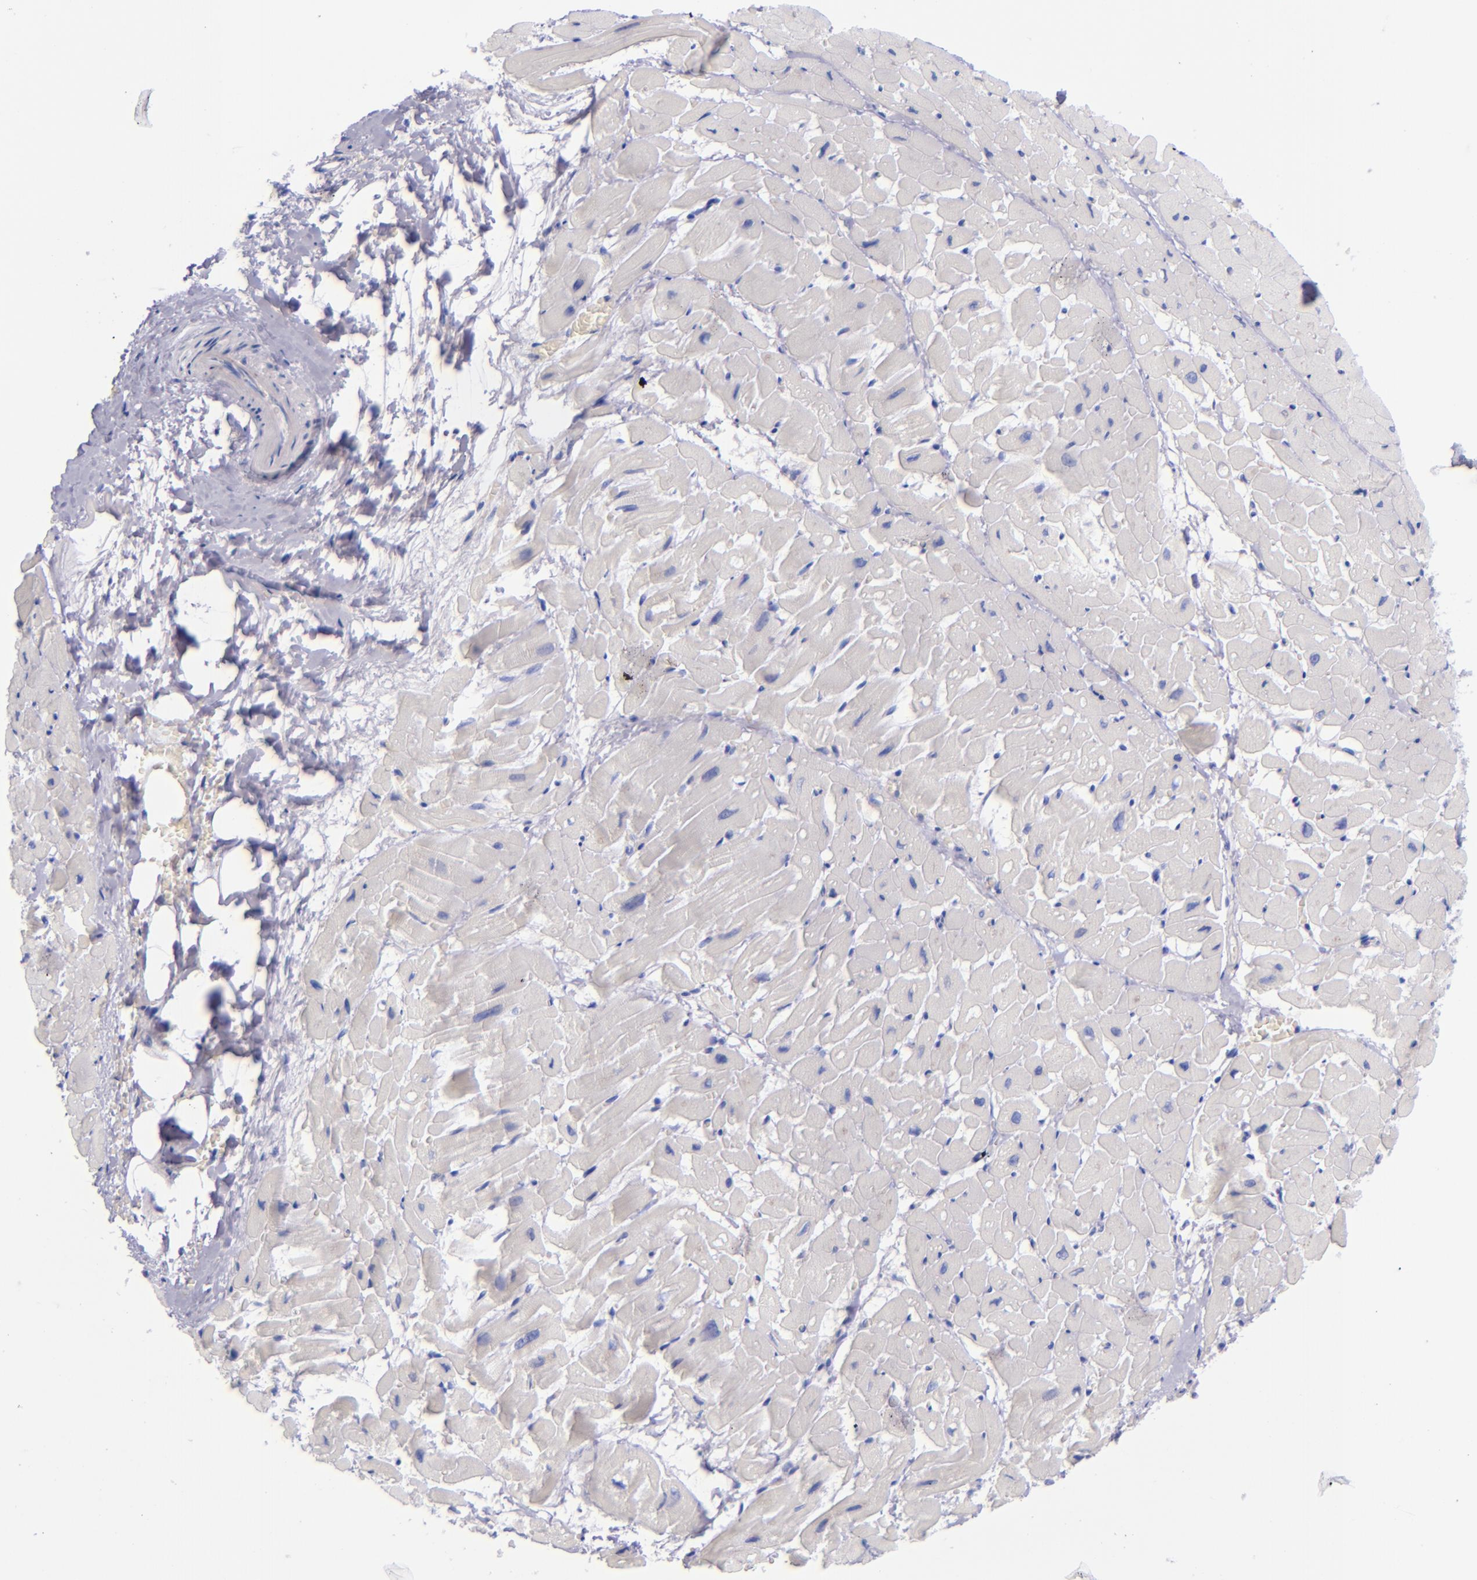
{"staining": {"intensity": "negative", "quantity": "none", "location": "none"}, "tissue": "heart muscle", "cell_type": "Cardiomyocytes", "image_type": "normal", "snomed": [{"axis": "morphology", "description": "Normal tissue, NOS"}, {"axis": "topography", "description": "Heart"}], "caption": "IHC histopathology image of benign heart muscle: human heart muscle stained with DAB exhibits no significant protein staining in cardiomyocytes.", "gene": "LAG3", "patient": {"sex": "male", "age": 45}}